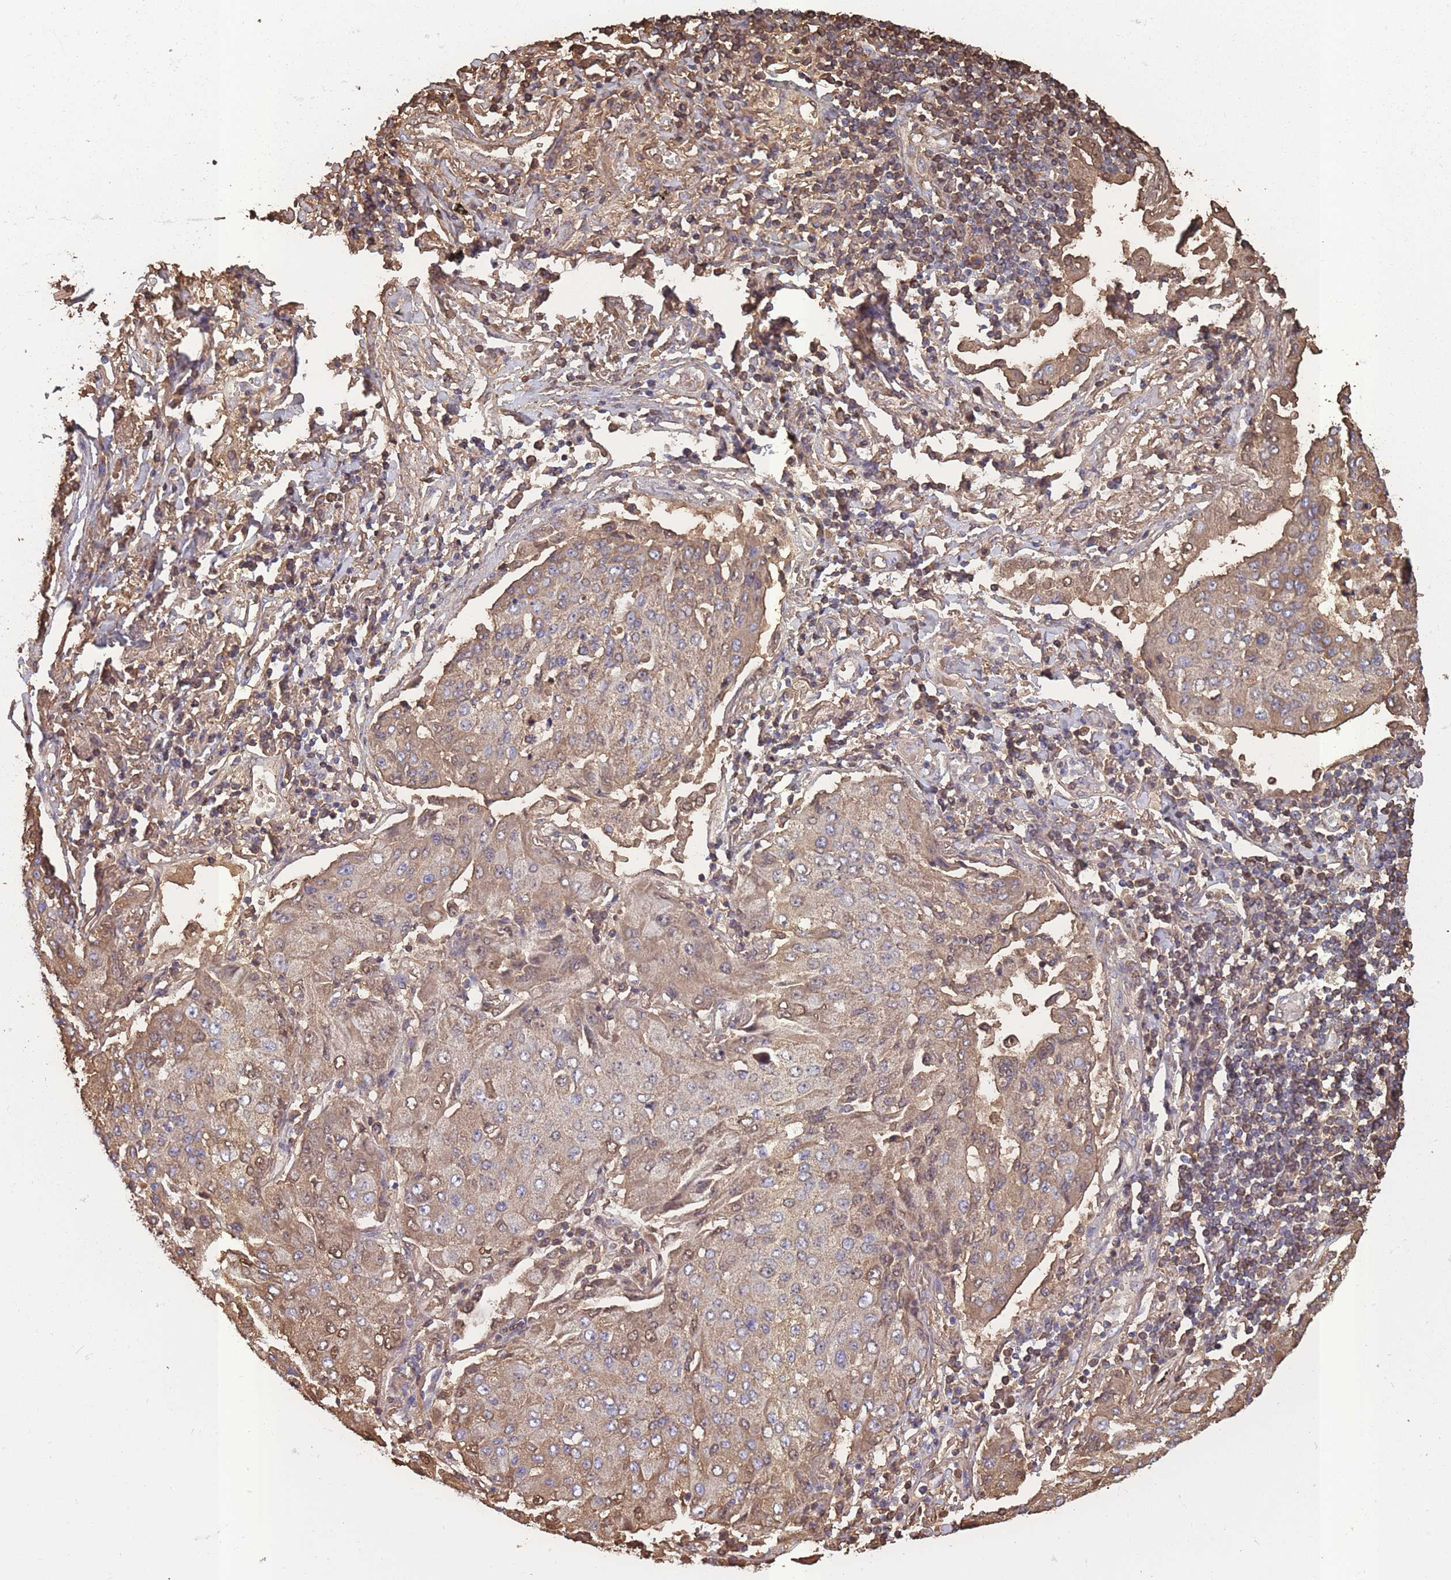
{"staining": {"intensity": "weak", "quantity": "25%-75%", "location": "cytoplasmic/membranous"}, "tissue": "lung cancer", "cell_type": "Tumor cells", "image_type": "cancer", "snomed": [{"axis": "morphology", "description": "Squamous cell carcinoma, NOS"}, {"axis": "topography", "description": "Lung"}], "caption": "The immunohistochemical stain highlights weak cytoplasmic/membranous expression in tumor cells of lung cancer (squamous cell carcinoma) tissue.", "gene": "KAT2A", "patient": {"sex": "male", "age": 74}}